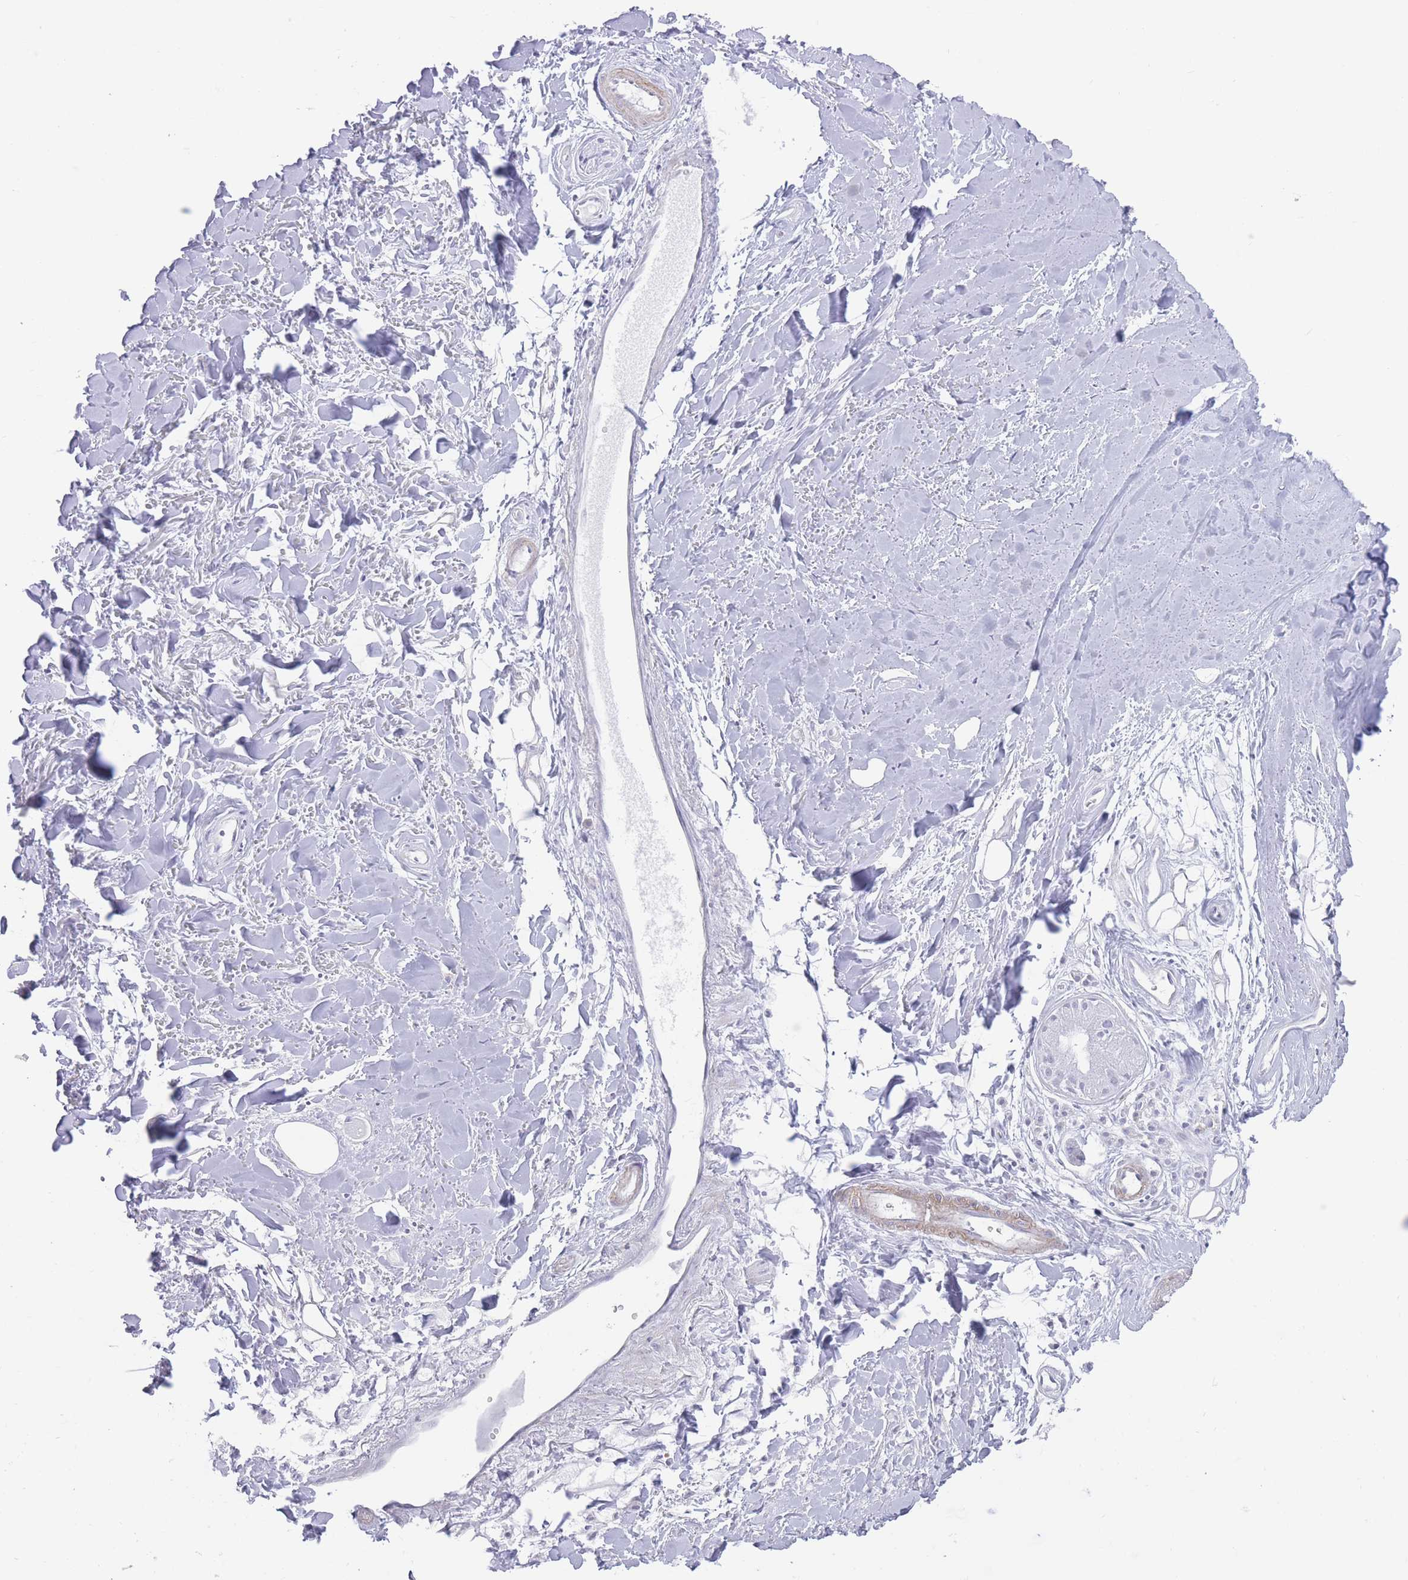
{"staining": {"intensity": "moderate", "quantity": "25%-75%", "location": "cytoplasmic/membranous"}, "tissue": "adipose tissue", "cell_type": "Adipocytes", "image_type": "normal", "snomed": [{"axis": "morphology", "description": "Normal tissue, NOS"}, {"axis": "topography", "description": "Cartilage tissue"}], "caption": "Protein staining of benign adipose tissue displays moderate cytoplasmic/membranous staining in about 25%-75% of adipocytes.", "gene": "DPYD", "patient": {"sex": "male", "age": 57}}